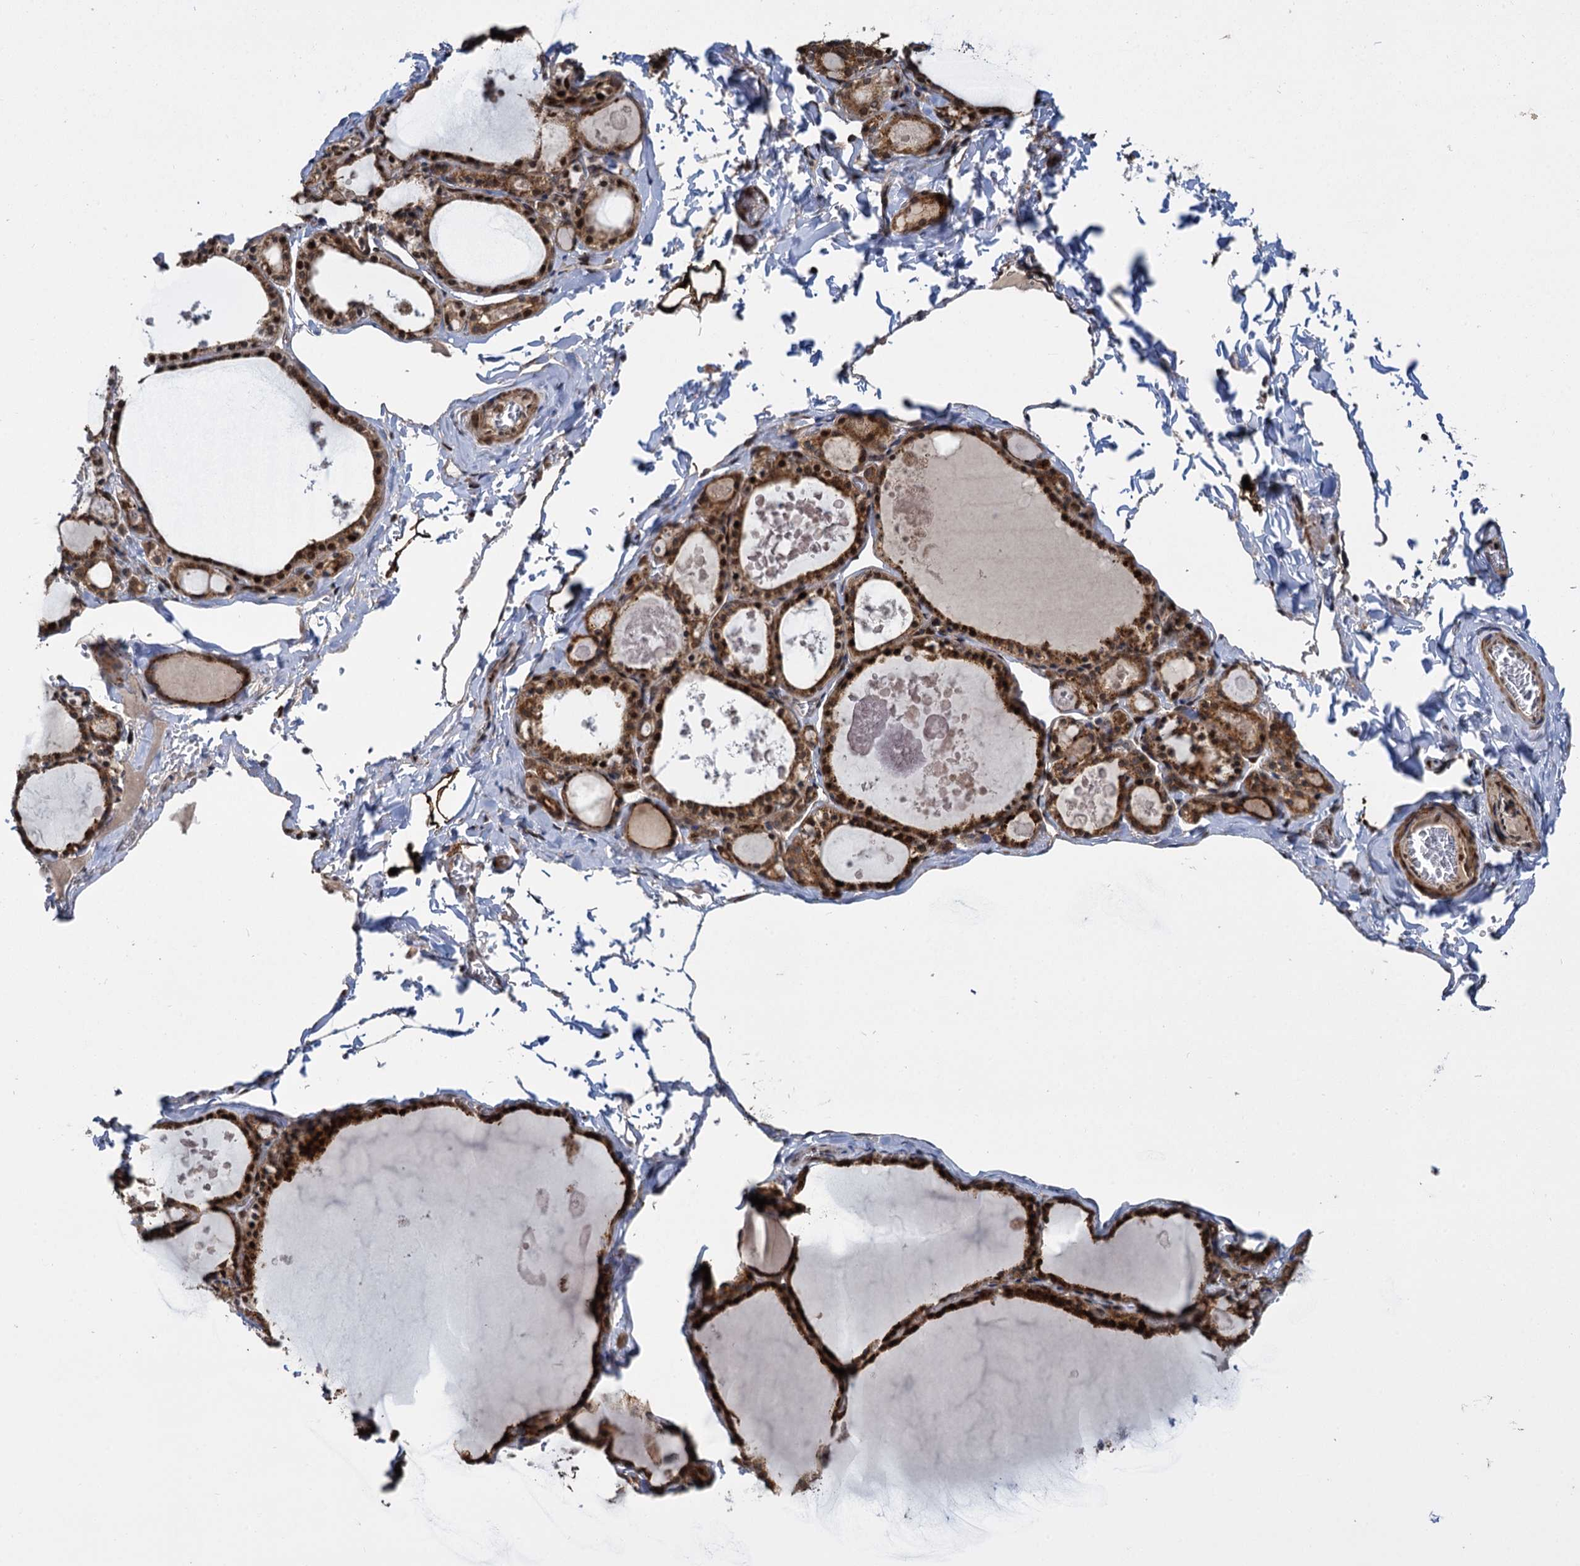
{"staining": {"intensity": "strong", "quantity": ">75%", "location": "cytoplasmic/membranous,nuclear"}, "tissue": "thyroid gland", "cell_type": "Glandular cells", "image_type": "normal", "snomed": [{"axis": "morphology", "description": "Normal tissue, NOS"}, {"axis": "topography", "description": "Thyroid gland"}], "caption": "About >75% of glandular cells in unremarkable thyroid gland demonstrate strong cytoplasmic/membranous,nuclear protein staining as visualized by brown immunohistochemical staining.", "gene": "GAL3ST4", "patient": {"sex": "male", "age": 56}}